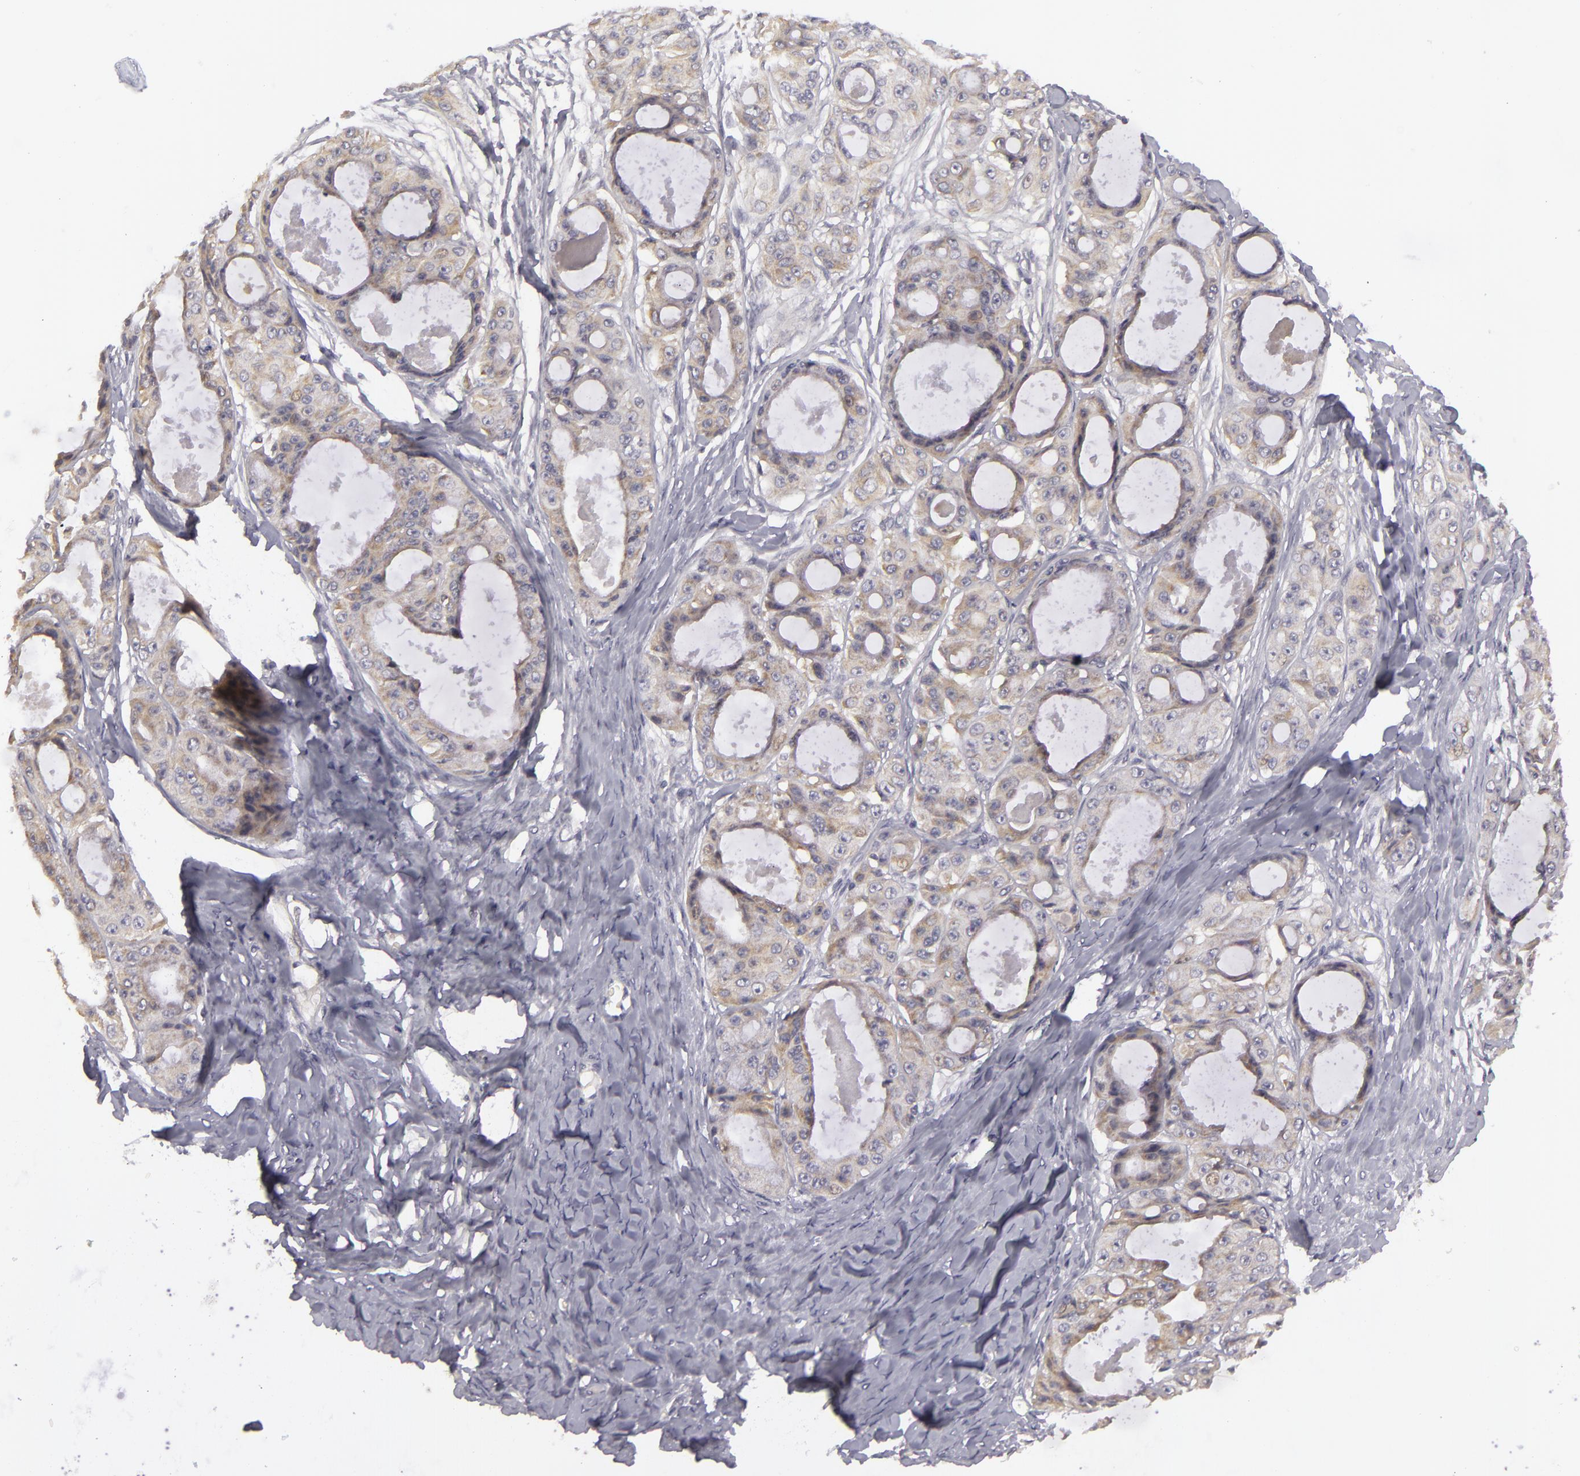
{"staining": {"intensity": "weak", "quantity": ">75%", "location": "cytoplasmic/membranous"}, "tissue": "ovarian cancer", "cell_type": "Tumor cells", "image_type": "cancer", "snomed": [{"axis": "morphology", "description": "Carcinoma, endometroid"}, {"axis": "topography", "description": "Ovary"}], "caption": "Immunohistochemical staining of ovarian endometroid carcinoma exhibits weak cytoplasmic/membranous protein expression in about >75% of tumor cells.", "gene": "ATP2B3", "patient": {"sex": "female", "age": 61}}